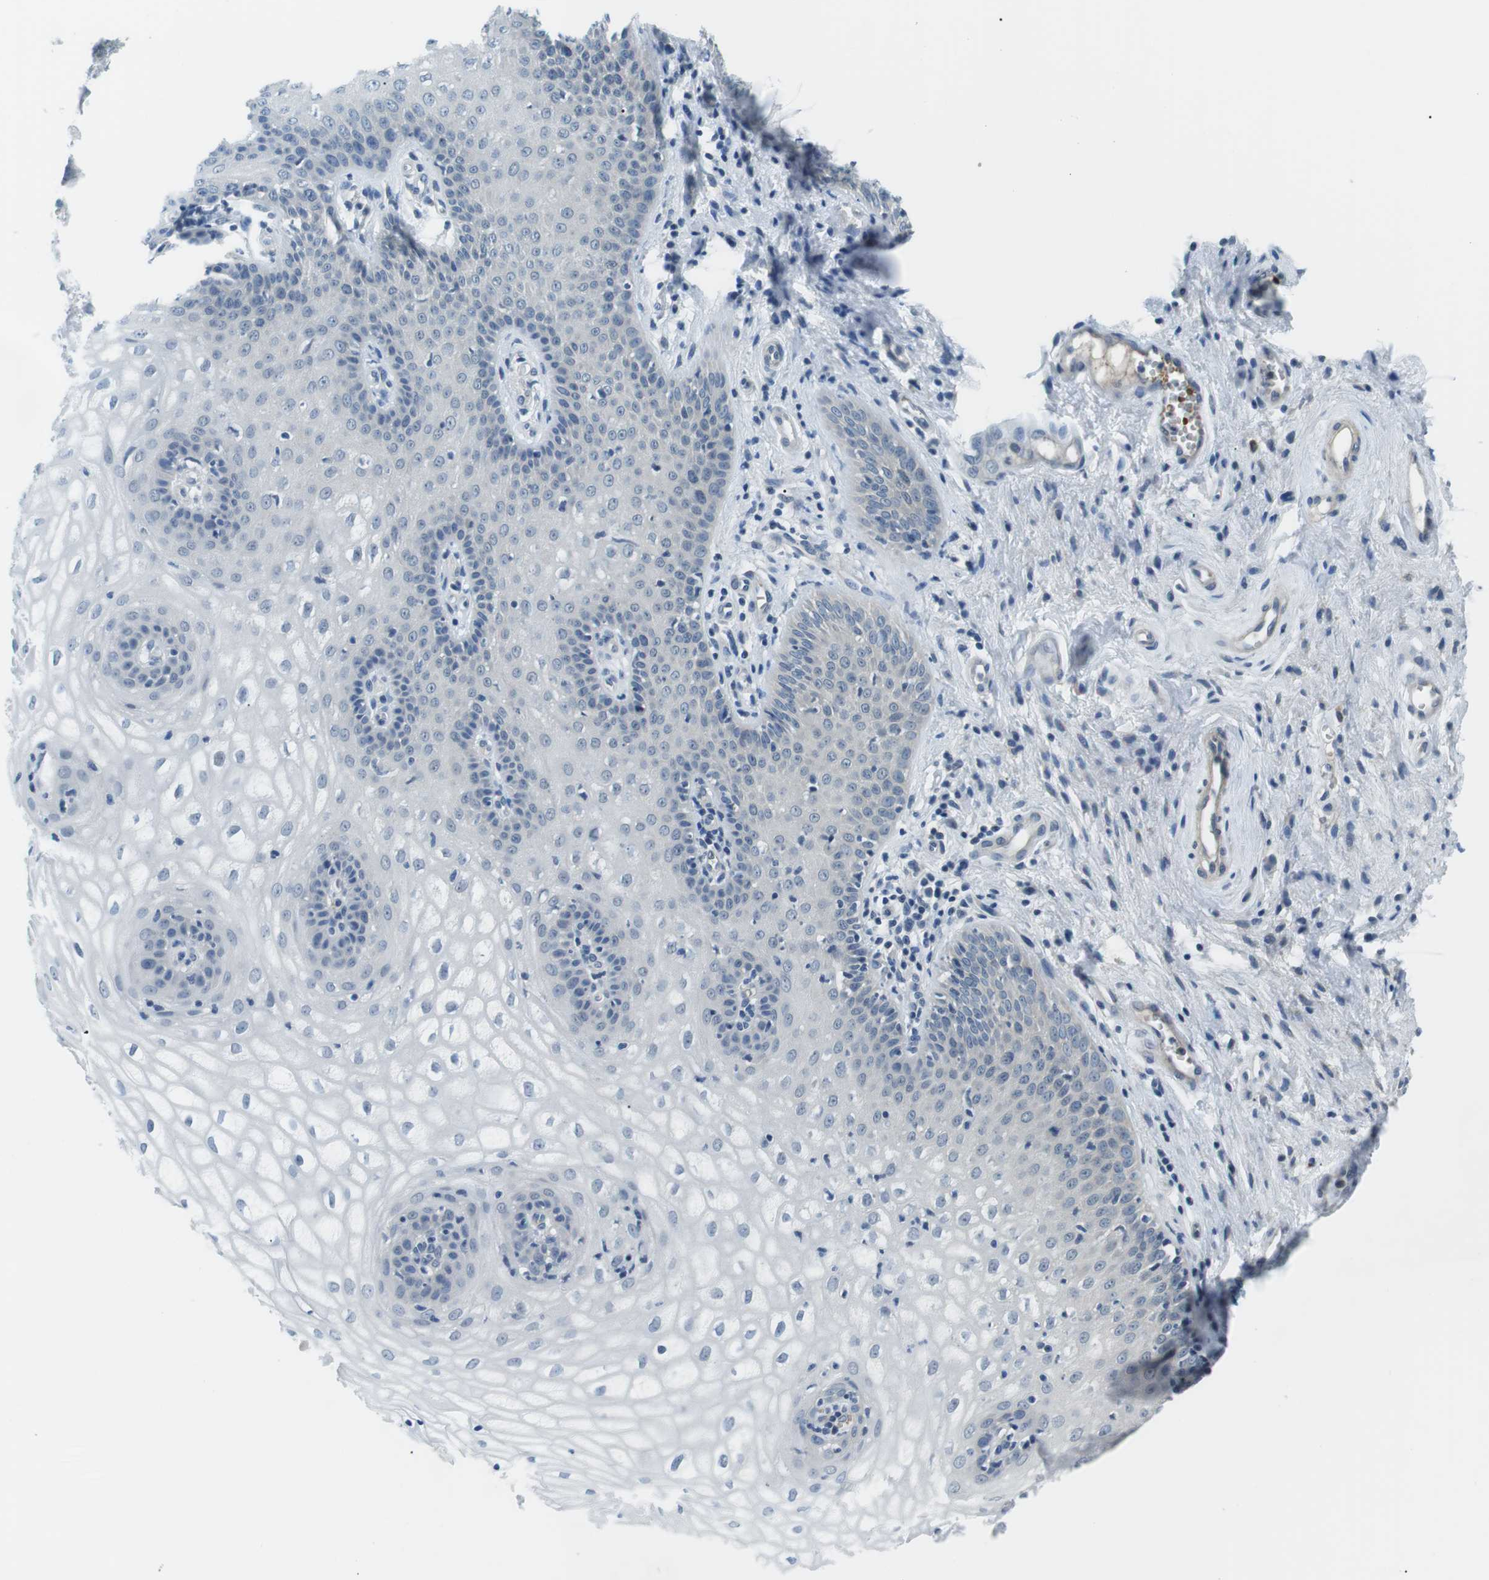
{"staining": {"intensity": "negative", "quantity": "none", "location": "none"}, "tissue": "vagina", "cell_type": "Squamous epithelial cells", "image_type": "normal", "snomed": [{"axis": "morphology", "description": "Normal tissue, NOS"}, {"axis": "topography", "description": "Vagina"}], "caption": "The histopathology image exhibits no staining of squamous epithelial cells in normal vagina.", "gene": "WSCD1", "patient": {"sex": "female", "age": 34}}